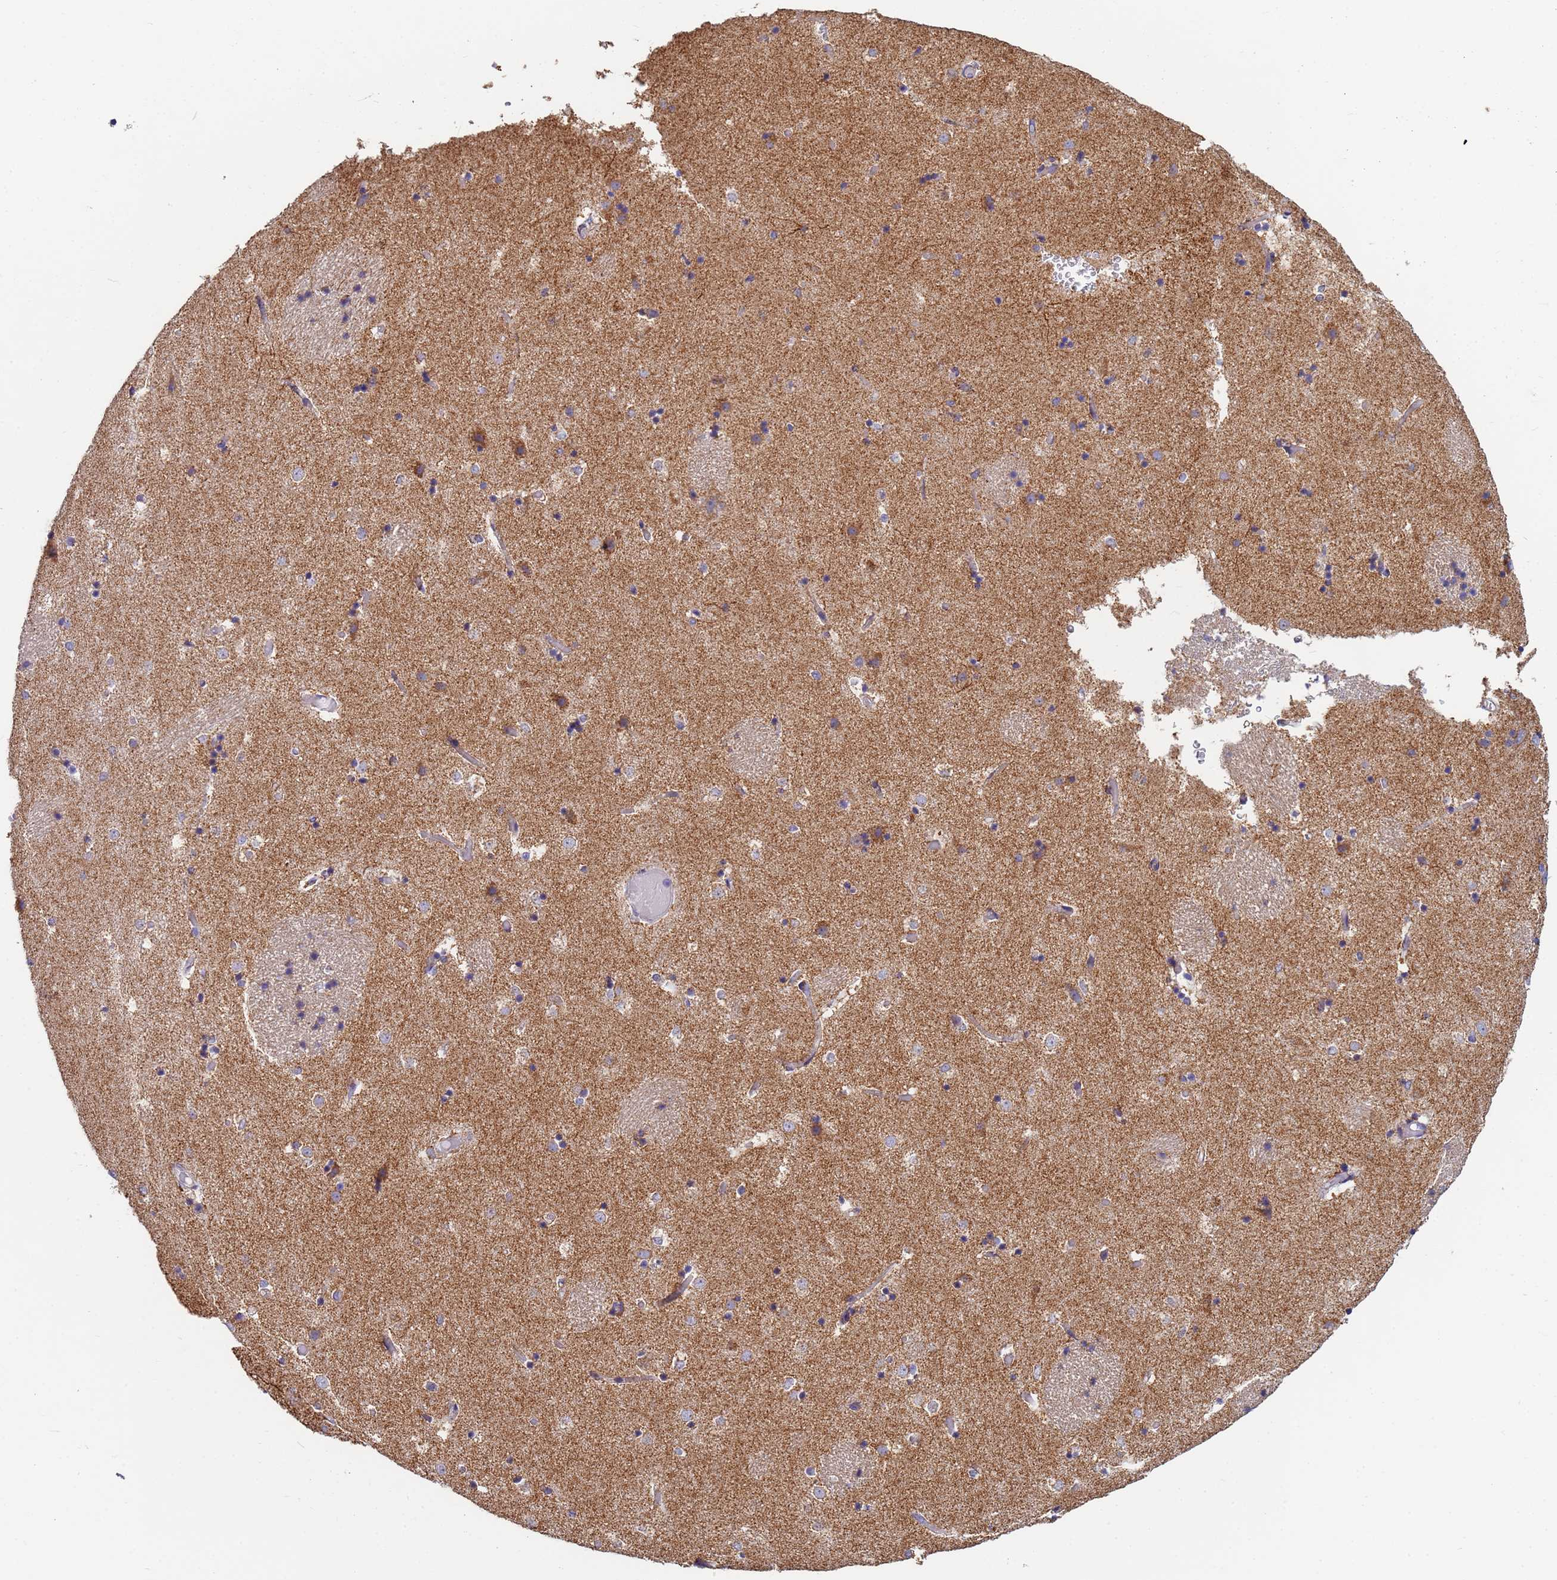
{"staining": {"intensity": "negative", "quantity": "none", "location": "none"}, "tissue": "caudate", "cell_type": "Glial cells", "image_type": "normal", "snomed": [{"axis": "morphology", "description": "Normal tissue, NOS"}, {"axis": "topography", "description": "Lateral ventricle wall"}], "caption": "This is a photomicrograph of immunohistochemistry staining of normal caudate, which shows no expression in glial cells. The staining was performed using DAB (3,3'-diaminobenzidine) to visualize the protein expression in brown, while the nuclei were stained in blue with hematoxylin (Magnification: 20x).", "gene": "UQCRHL", "patient": {"sex": "female", "age": 52}}